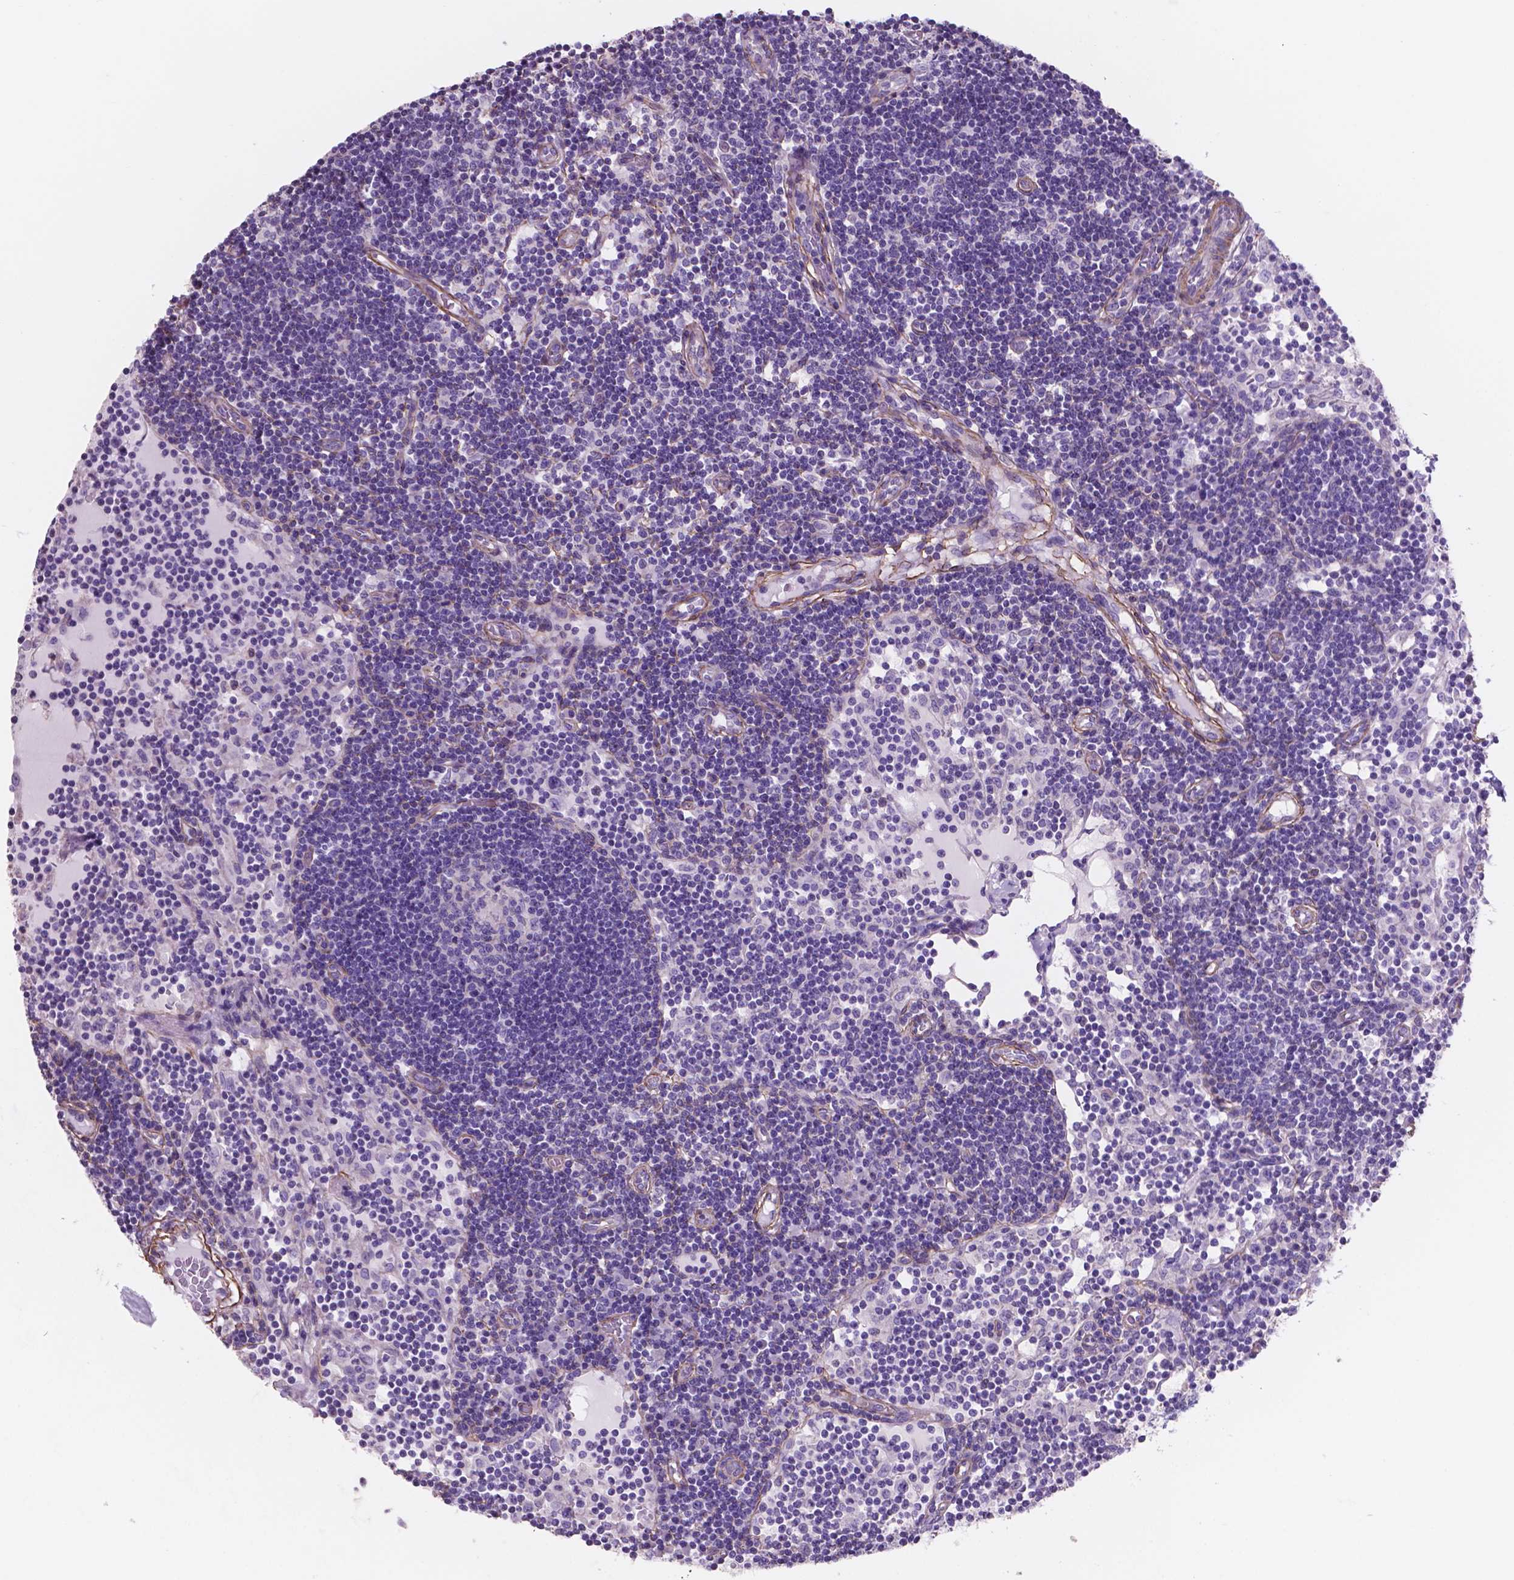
{"staining": {"intensity": "negative", "quantity": "none", "location": "none"}, "tissue": "lymph node", "cell_type": "Germinal center cells", "image_type": "normal", "snomed": [{"axis": "morphology", "description": "Normal tissue, NOS"}, {"axis": "topography", "description": "Lymph node"}], "caption": "A photomicrograph of lymph node stained for a protein demonstrates no brown staining in germinal center cells. (Brightfield microscopy of DAB (3,3'-diaminobenzidine) immunohistochemistry at high magnification).", "gene": "TOR2A", "patient": {"sex": "female", "age": 72}}